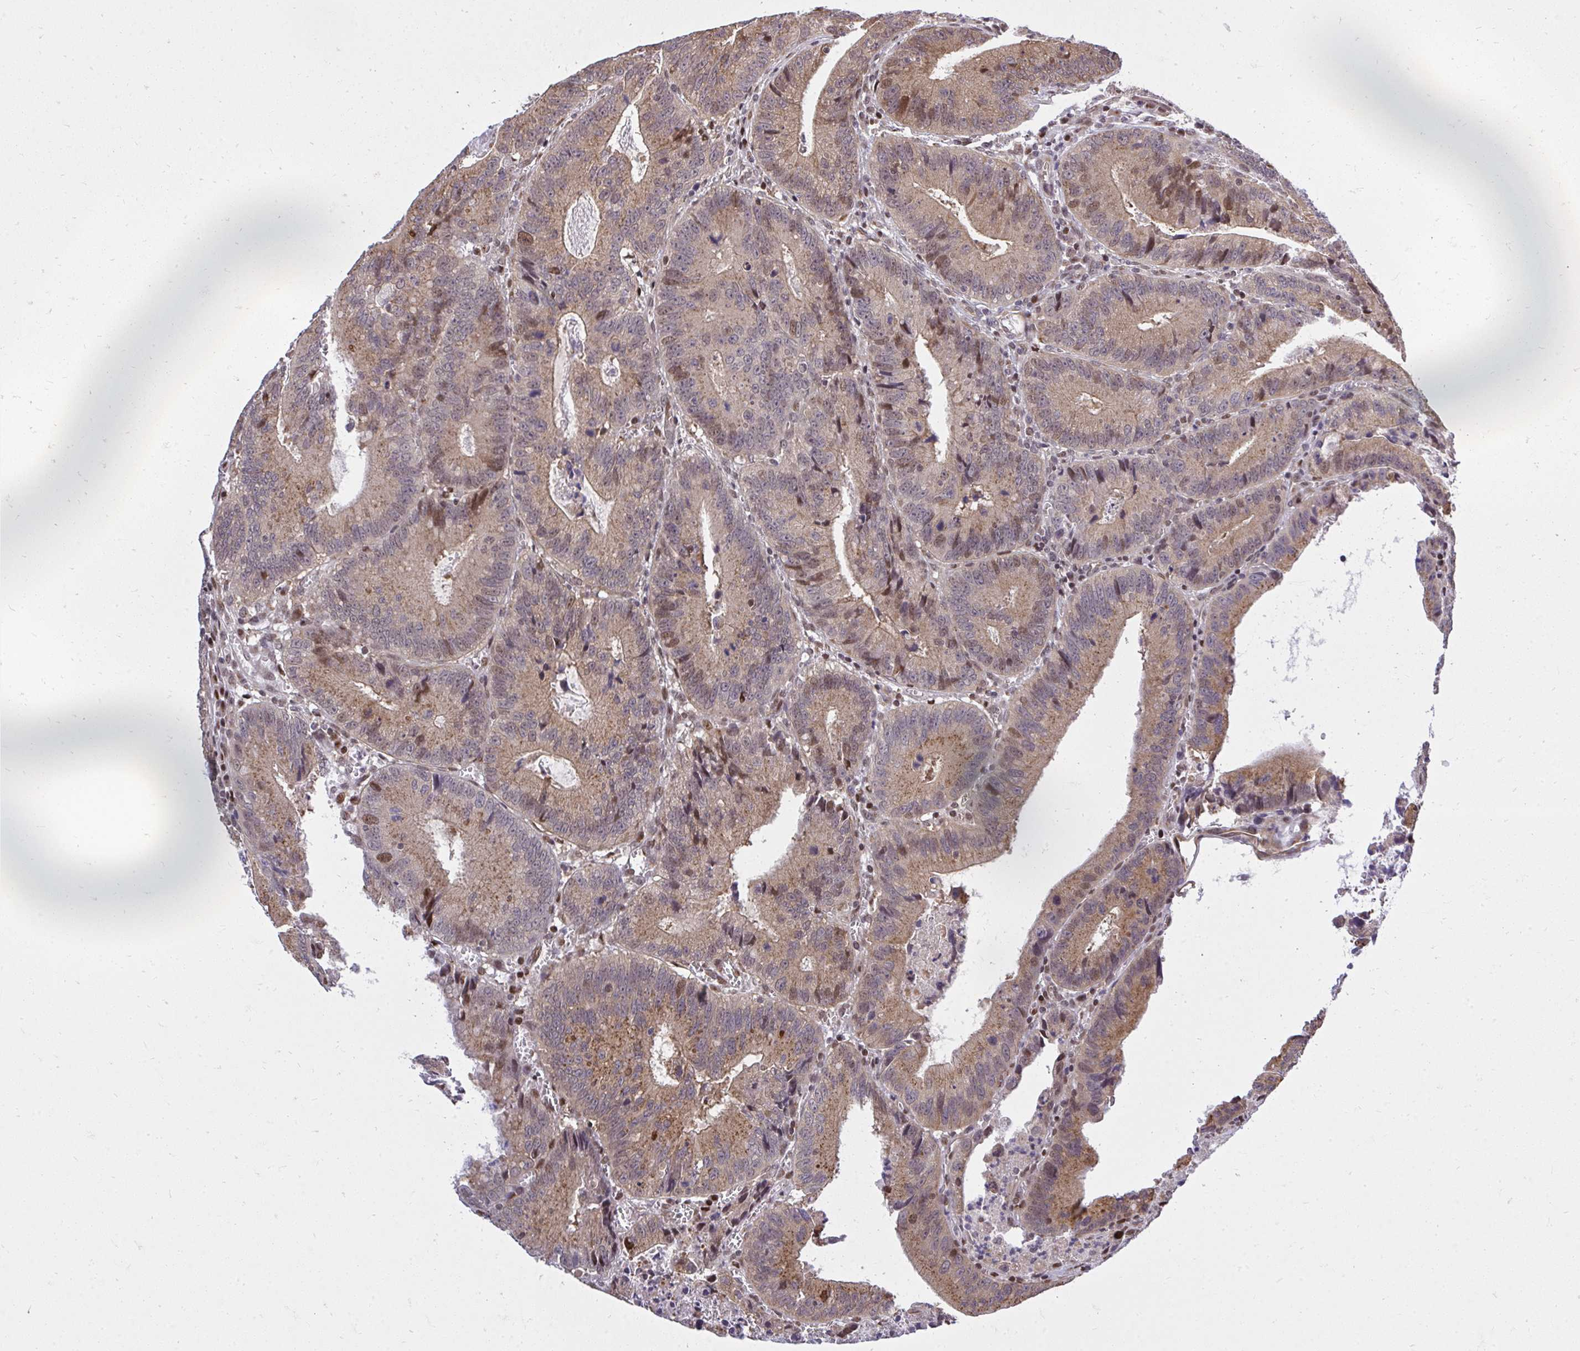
{"staining": {"intensity": "moderate", "quantity": ">75%", "location": "cytoplasmic/membranous,nuclear"}, "tissue": "colorectal cancer", "cell_type": "Tumor cells", "image_type": "cancer", "snomed": [{"axis": "morphology", "description": "Adenocarcinoma, NOS"}, {"axis": "topography", "description": "Rectum"}], "caption": "Moderate cytoplasmic/membranous and nuclear protein staining is appreciated in approximately >75% of tumor cells in colorectal adenocarcinoma.", "gene": "PIGY", "patient": {"sex": "female", "age": 81}}